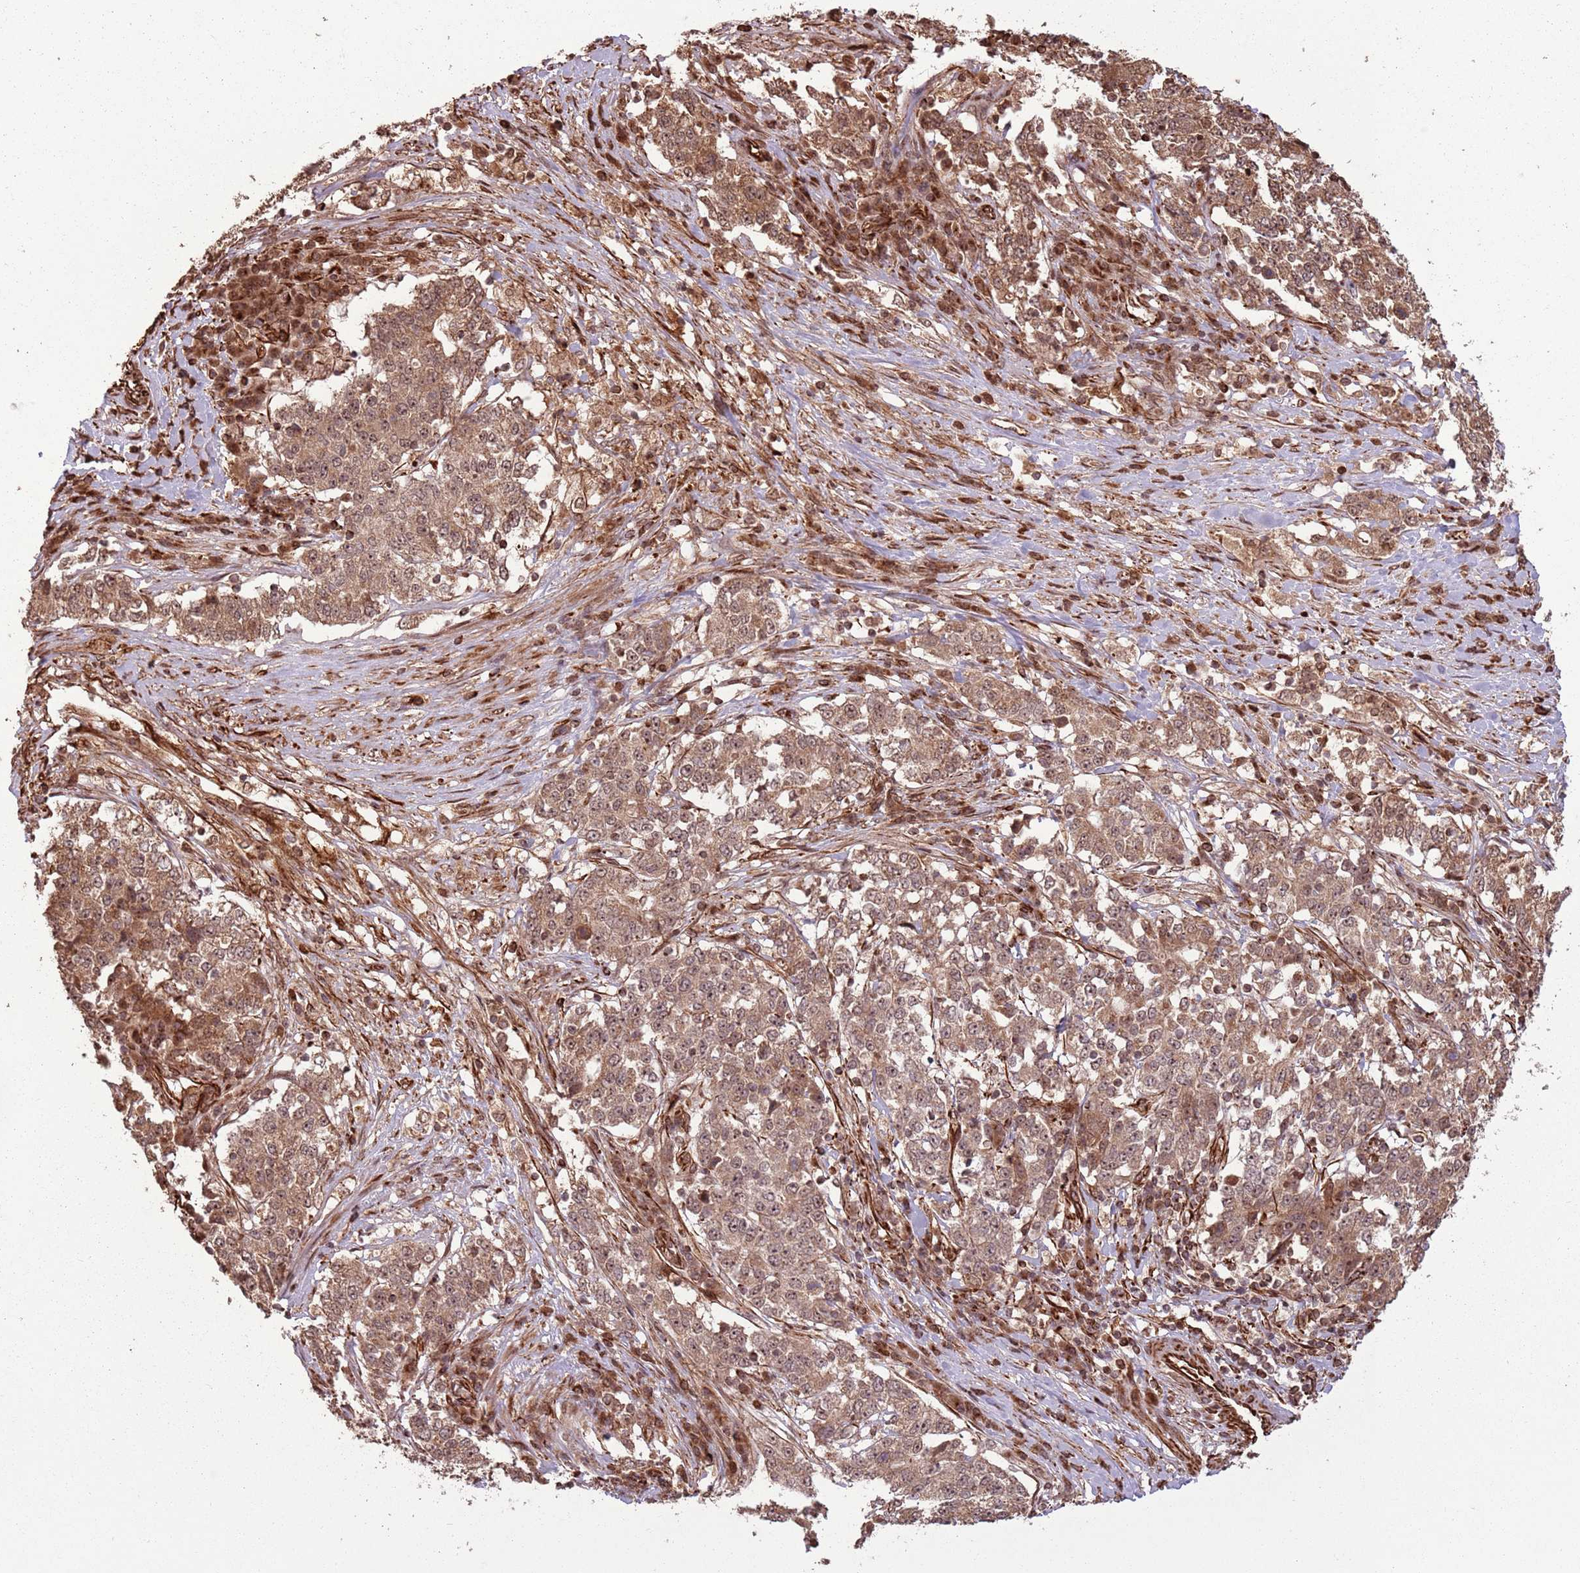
{"staining": {"intensity": "moderate", "quantity": ">75%", "location": "cytoplasmic/membranous,nuclear"}, "tissue": "stomach cancer", "cell_type": "Tumor cells", "image_type": "cancer", "snomed": [{"axis": "morphology", "description": "Adenocarcinoma, NOS"}, {"axis": "topography", "description": "Stomach"}], "caption": "The immunohistochemical stain labels moderate cytoplasmic/membranous and nuclear positivity in tumor cells of stomach cancer tissue.", "gene": "ADAMTS3", "patient": {"sex": "male", "age": 59}}